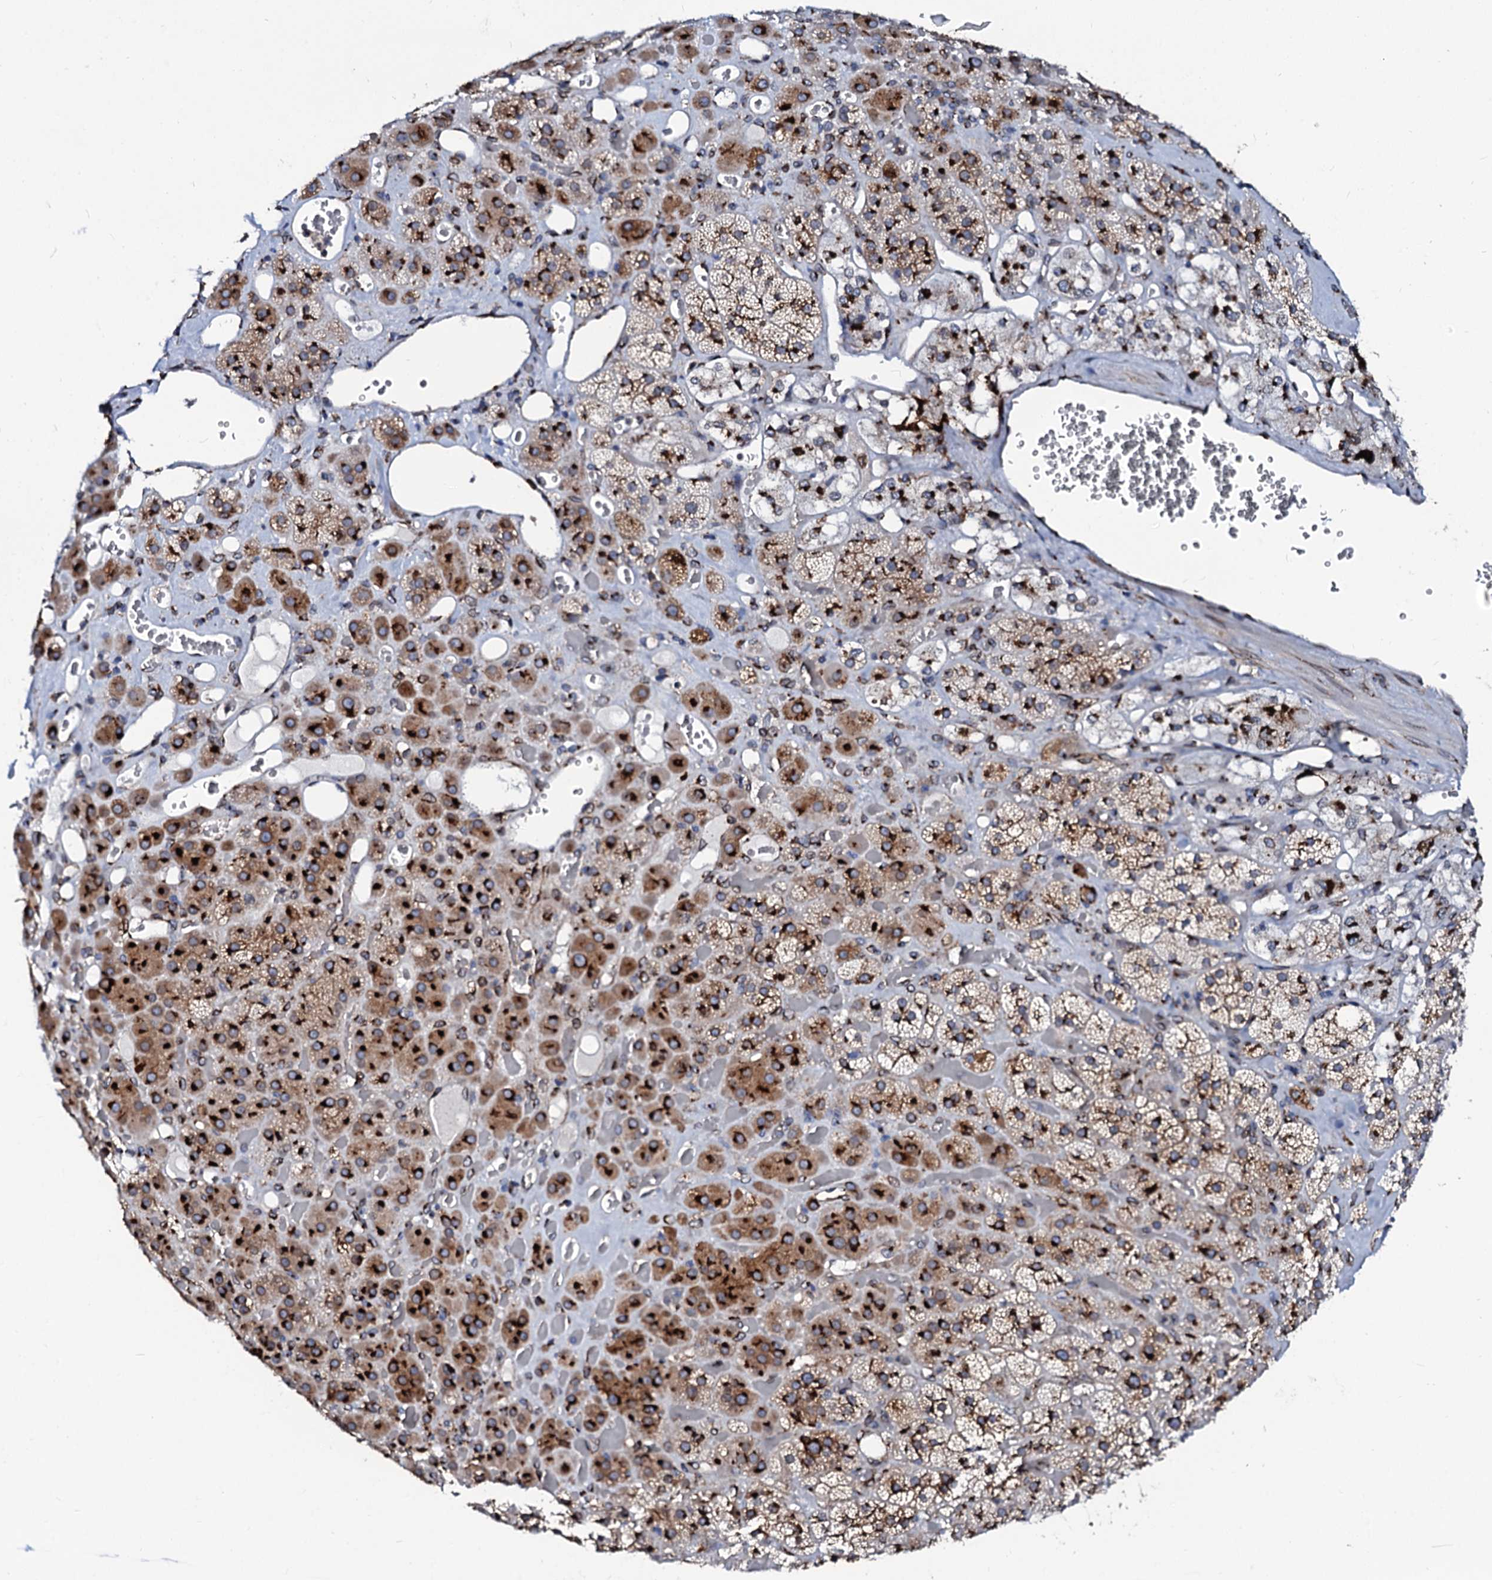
{"staining": {"intensity": "strong", "quantity": ">75%", "location": "cytoplasmic/membranous"}, "tissue": "adrenal gland", "cell_type": "Glandular cells", "image_type": "normal", "snomed": [{"axis": "morphology", "description": "Normal tissue, NOS"}, {"axis": "topography", "description": "Adrenal gland"}], "caption": "Adrenal gland stained for a protein (brown) displays strong cytoplasmic/membranous positive expression in about >75% of glandular cells.", "gene": "TMCO3", "patient": {"sex": "male", "age": 57}}